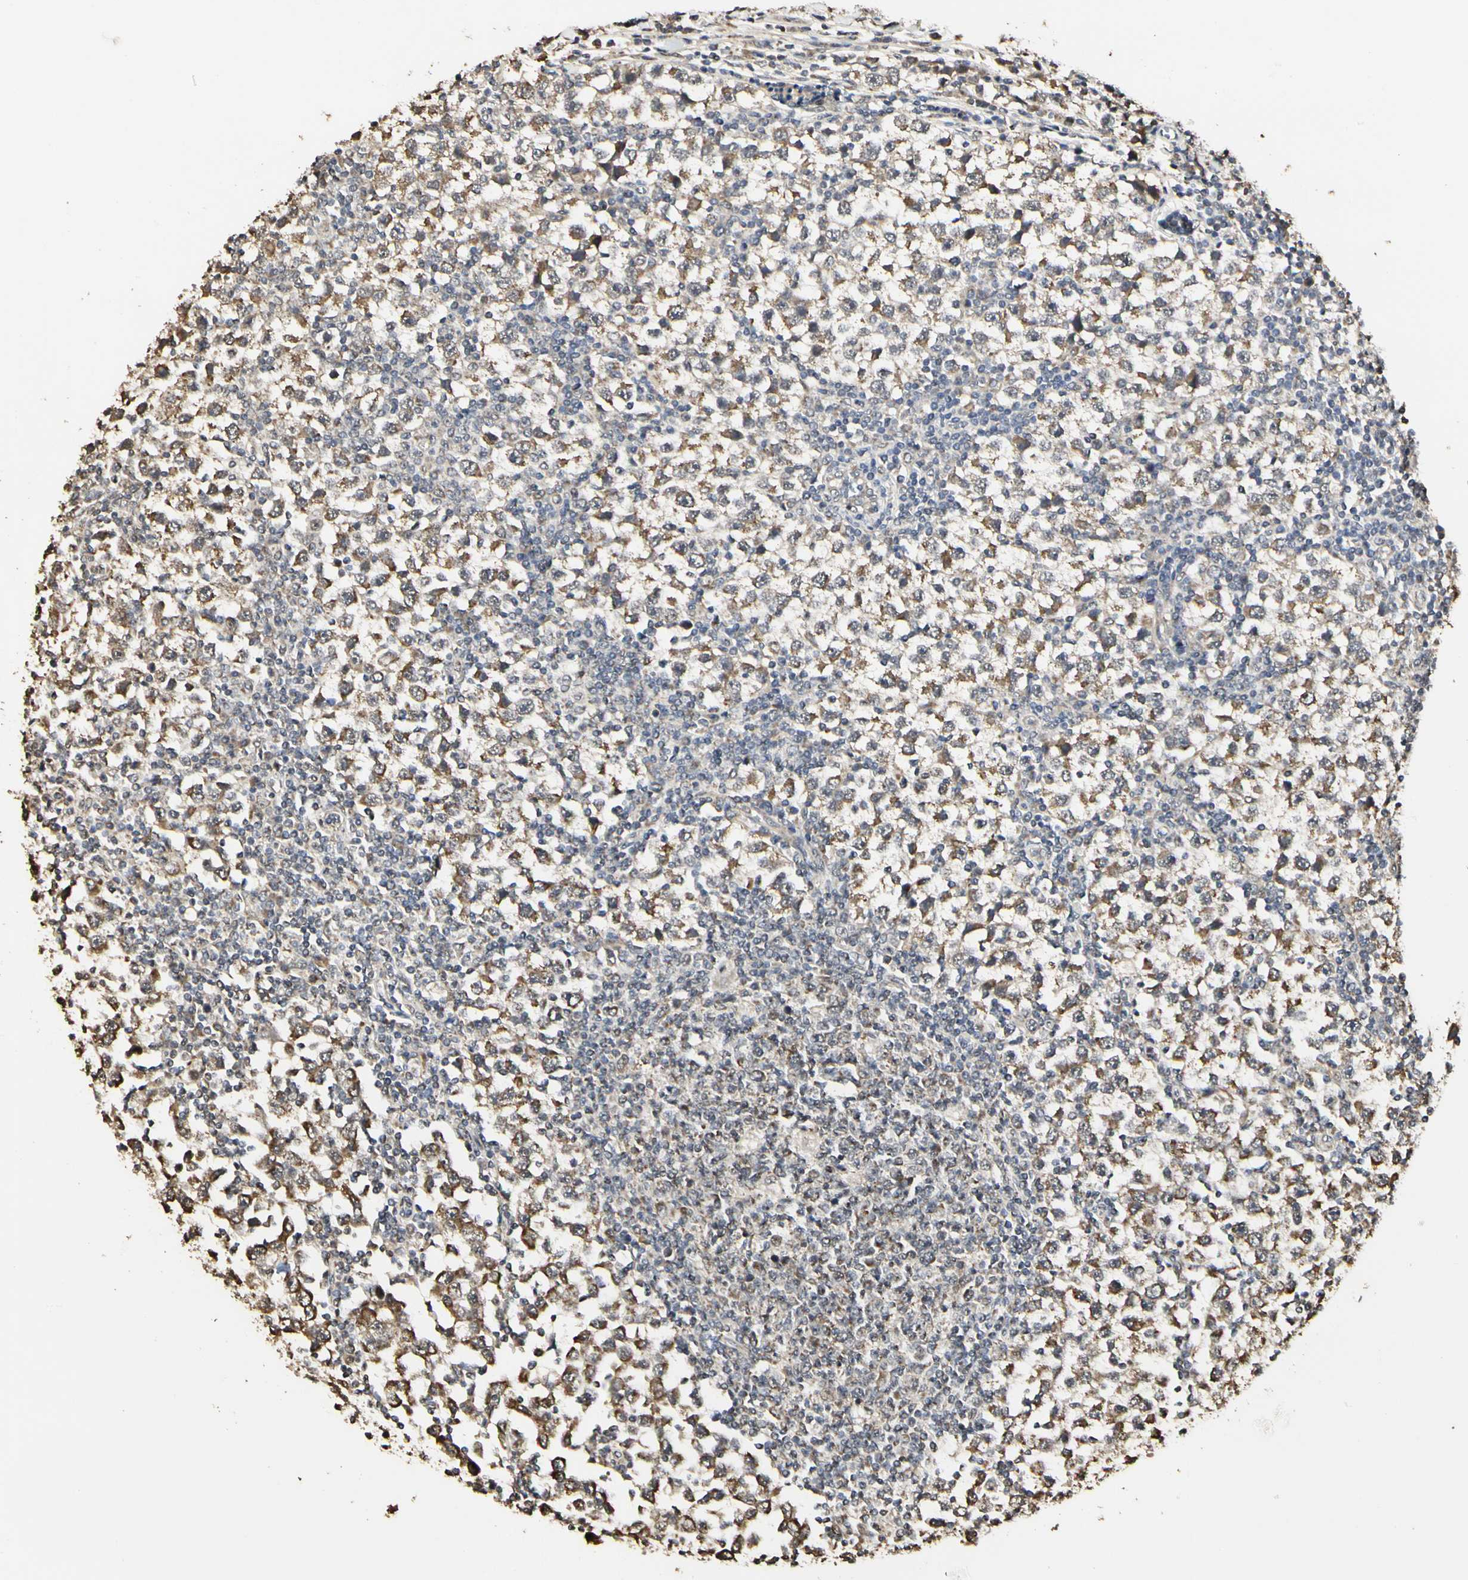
{"staining": {"intensity": "moderate", "quantity": "25%-75%", "location": "cytoplasmic/membranous"}, "tissue": "testis cancer", "cell_type": "Tumor cells", "image_type": "cancer", "snomed": [{"axis": "morphology", "description": "Seminoma, NOS"}, {"axis": "topography", "description": "Testis"}], "caption": "Testis cancer (seminoma) was stained to show a protein in brown. There is medium levels of moderate cytoplasmic/membranous positivity in approximately 25%-75% of tumor cells. Using DAB (3,3'-diaminobenzidine) (brown) and hematoxylin (blue) stains, captured at high magnification using brightfield microscopy.", "gene": "TAOK1", "patient": {"sex": "male", "age": 65}}